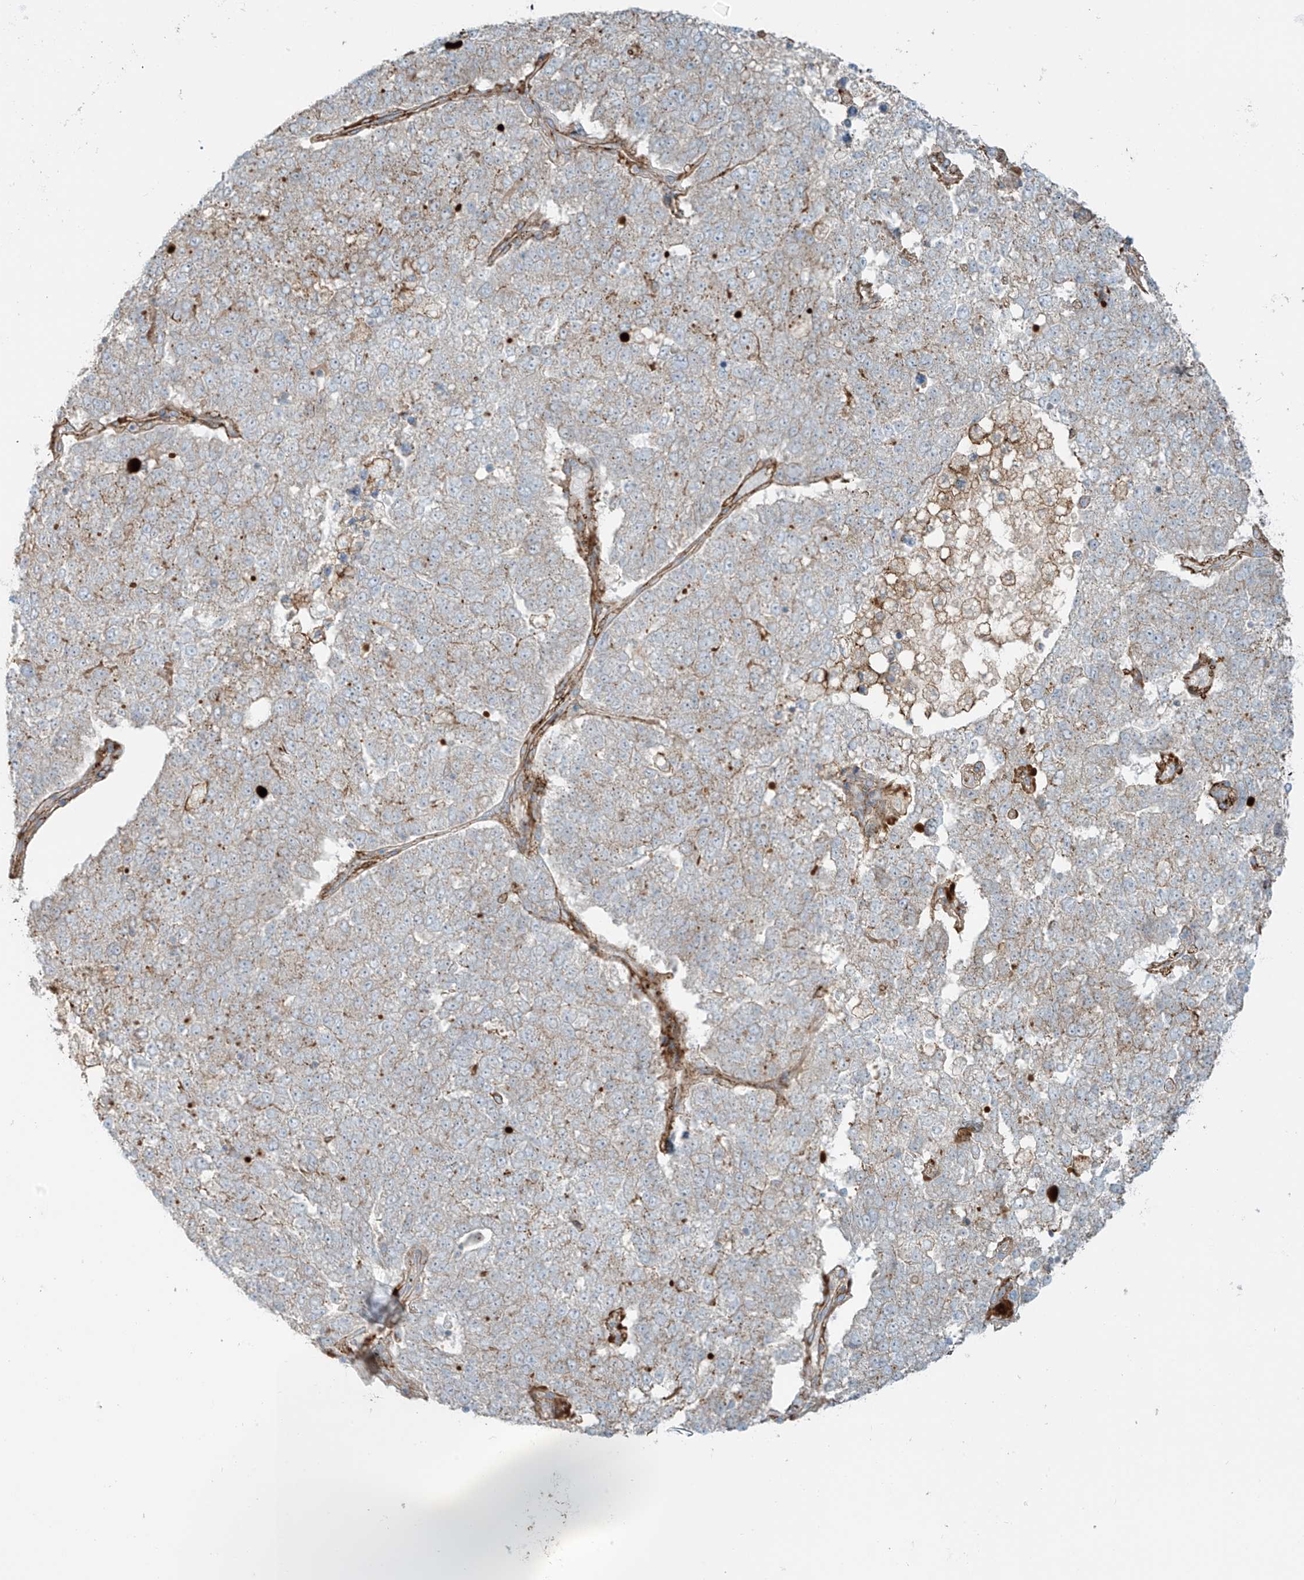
{"staining": {"intensity": "weak", "quantity": "25%-75%", "location": "cytoplasmic/membranous"}, "tissue": "pancreatic cancer", "cell_type": "Tumor cells", "image_type": "cancer", "snomed": [{"axis": "morphology", "description": "Adenocarcinoma, NOS"}, {"axis": "topography", "description": "Pancreas"}], "caption": "Human pancreatic cancer (adenocarcinoma) stained with a brown dye displays weak cytoplasmic/membranous positive staining in about 25%-75% of tumor cells.", "gene": "SLC9A2", "patient": {"sex": "female", "age": 61}}